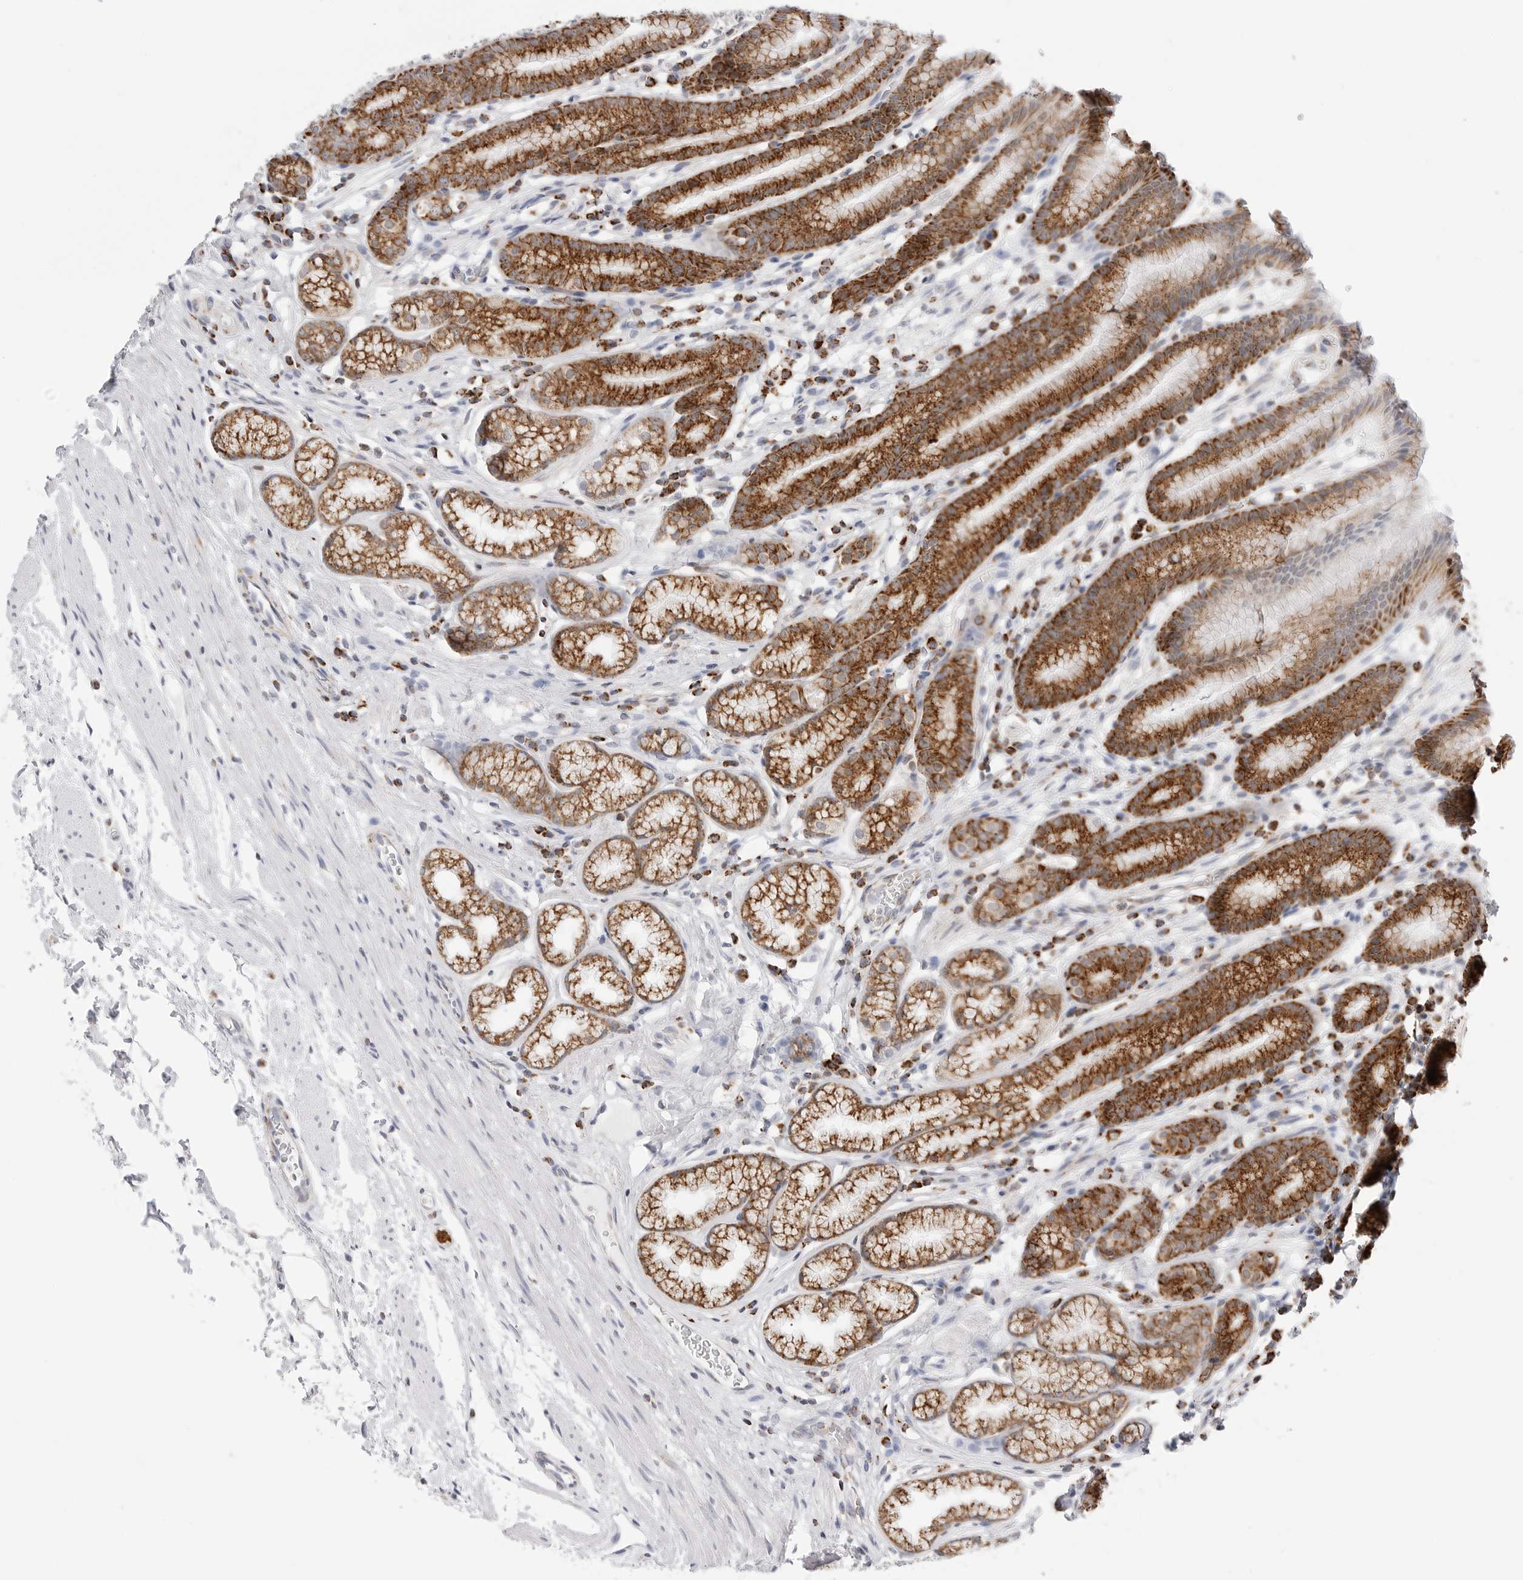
{"staining": {"intensity": "strong", "quantity": ">75%", "location": "cytoplasmic/membranous"}, "tissue": "stomach", "cell_type": "Glandular cells", "image_type": "normal", "snomed": [{"axis": "morphology", "description": "Normal tissue, NOS"}, {"axis": "topography", "description": "Stomach"}], "caption": "DAB (3,3'-diaminobenzidine) immunohistochemical staining of normal human stomach demonstrates strong cytoplasmic/membranous protein staining in about >75% of glandular cells. (Brightfield microscopy of DAB IHC at high magnification).", "gene": "ATP5IF1", "patient": {"sex": "male", "age": 42}}